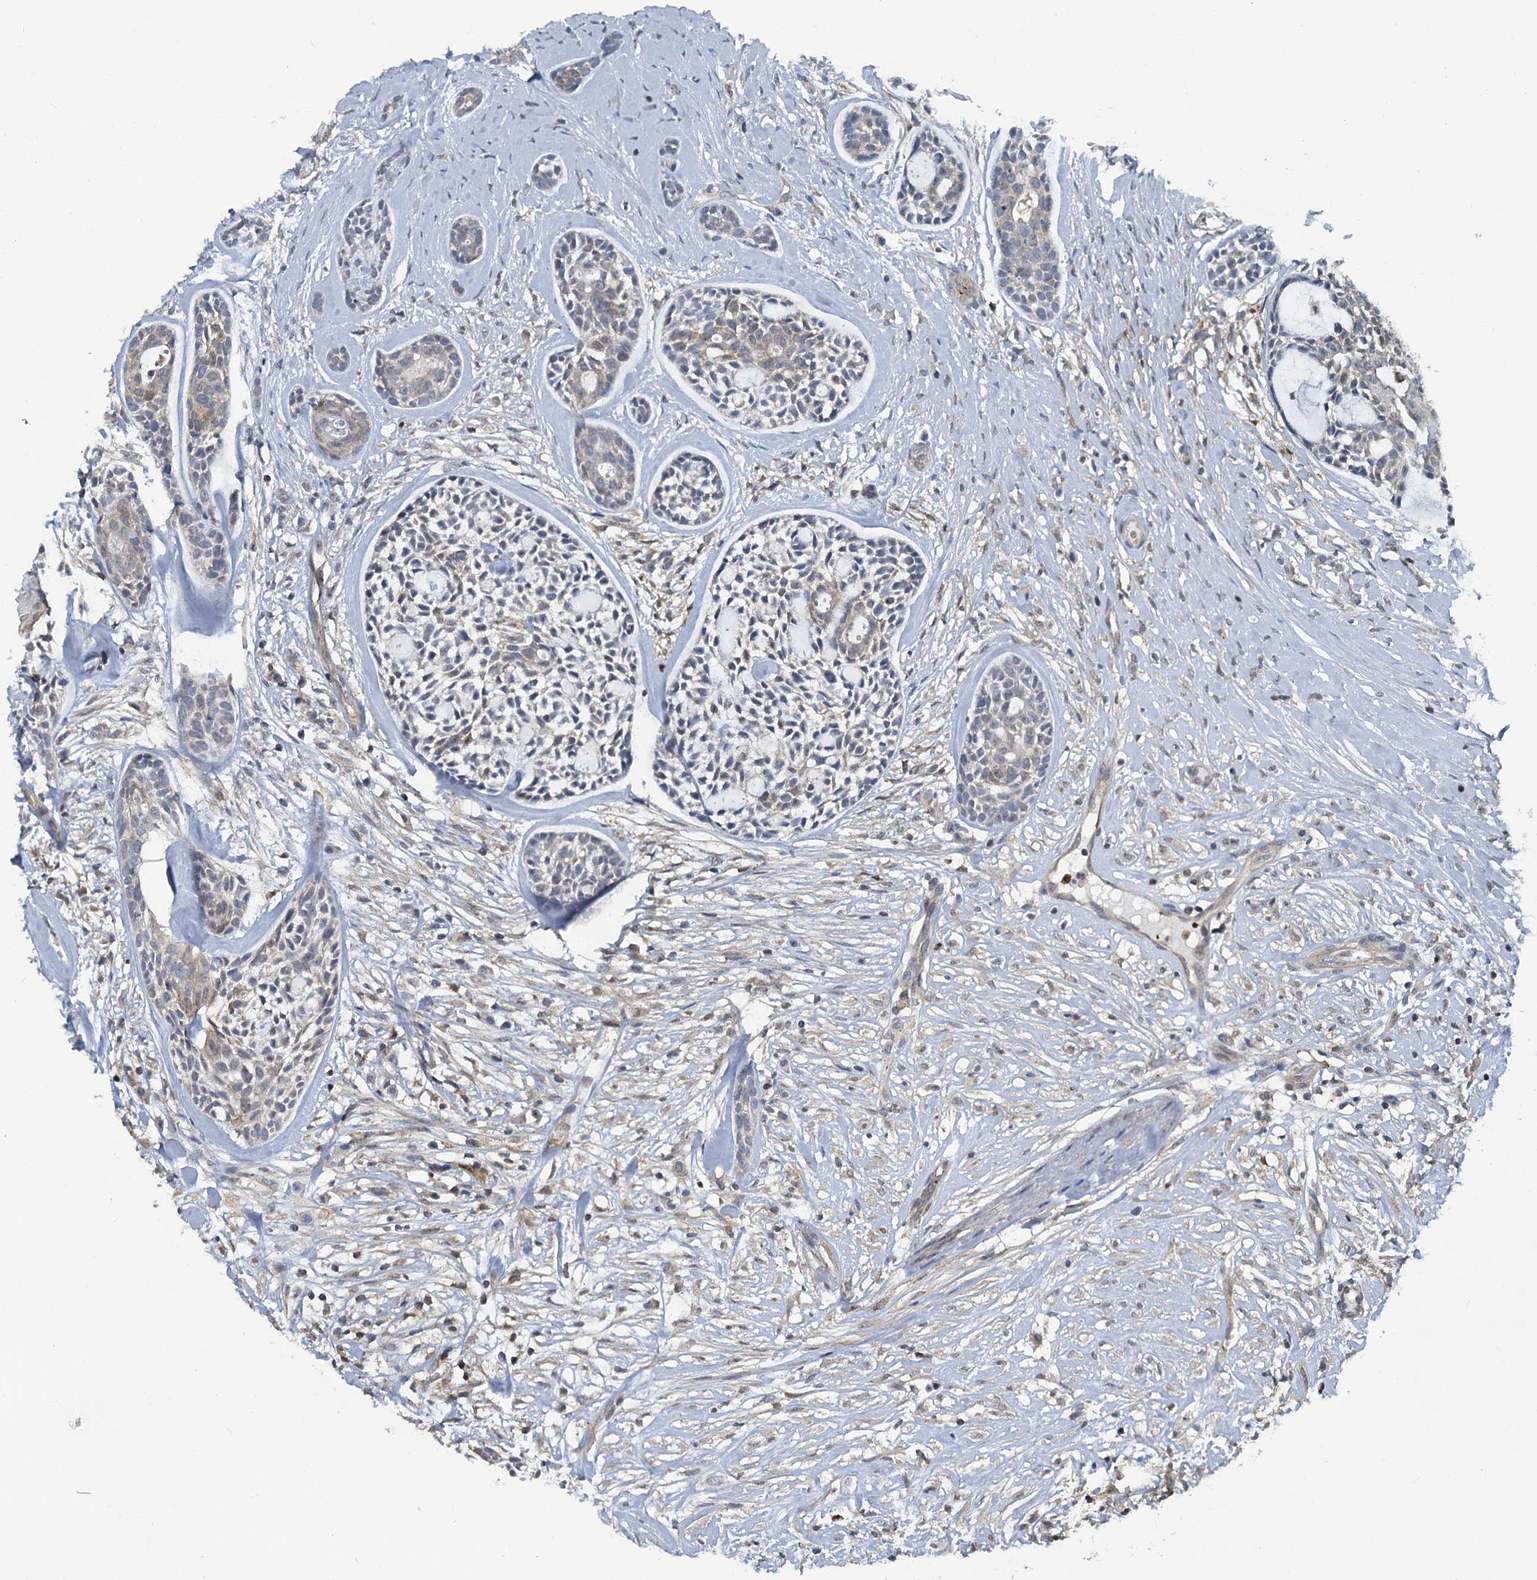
{"staining": {"intensity": "weak", "quantity": "<25%", "location": "cytoplasmic/membranous"}, "tissue": "head and neck cancer", "cell_type": "Tumor cells", "image_type": "cancer", "snomed": [{"axis": "morphology", "description": "Adenocarcinoma, NOS"}, {"axis": "topography", "description": "Subcutis"}, {"axis": "topography", "description": "Head-Neck"}], "caption": "High magnification brightfield microscopy of head and neck adenocarcinoma stained with DAB (brown) and counterstained with hematoxylin (blue): tumor cells show no significant staining.", "gene": "GCLM", "patient": {"sex": "female", "age": 73}}